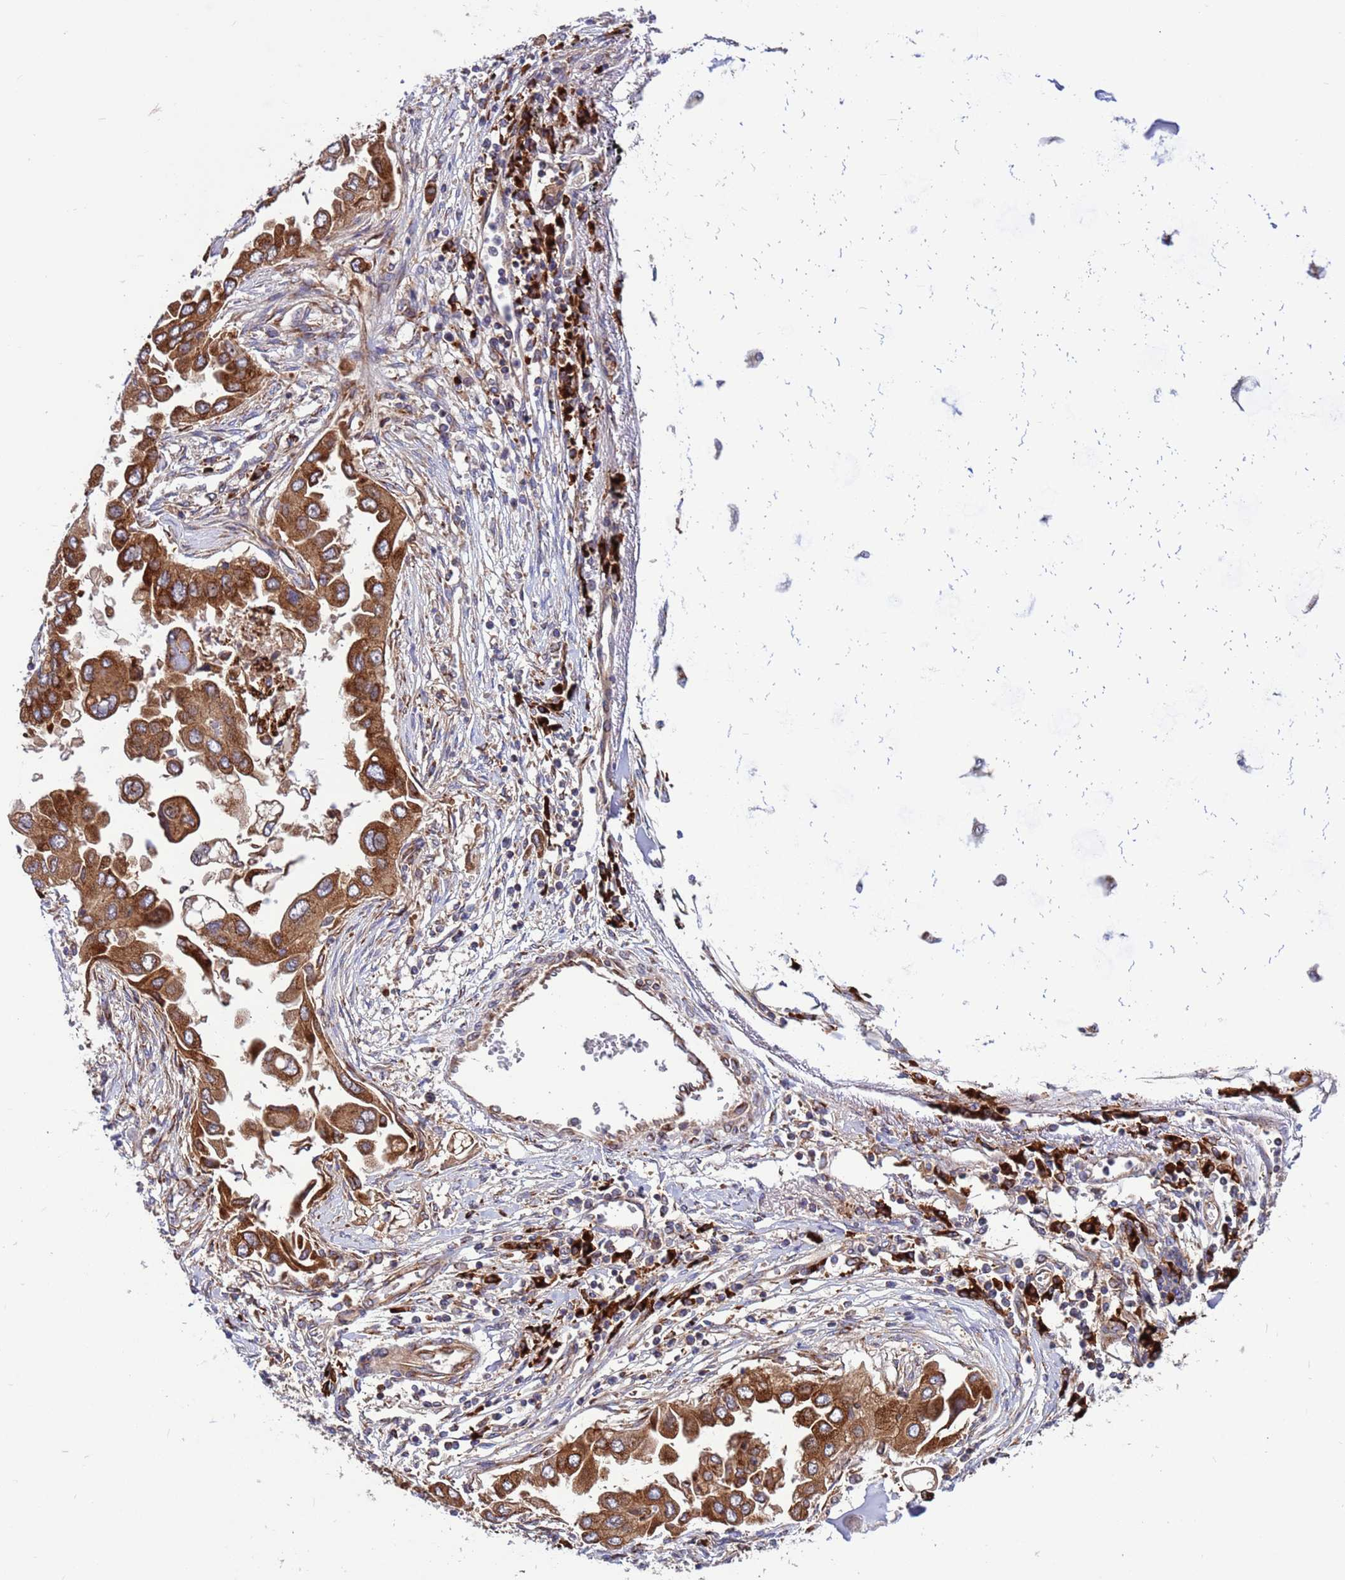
{"staining": {"intensity": "strong", "quantity": ">75%", "location": "cytoplasmic/membranous"}, "tissue": "lung cancer", "cell_type": "Tumor cells", "image_type": "cancer", "snomed": [{"axis": "morphology", "description": "Adenocarcinoma, NOS"}, {"axis": "topography", "description": "Lung"}], "caption": "Immunohistochemical staining of human lung cancer exhibits high levels of strong cytoplasmic/membranous staining in approximately >75% of tumor cells.", "gene": "ZC3HAV1", "patient": {"sex": "female", "age": 76}}